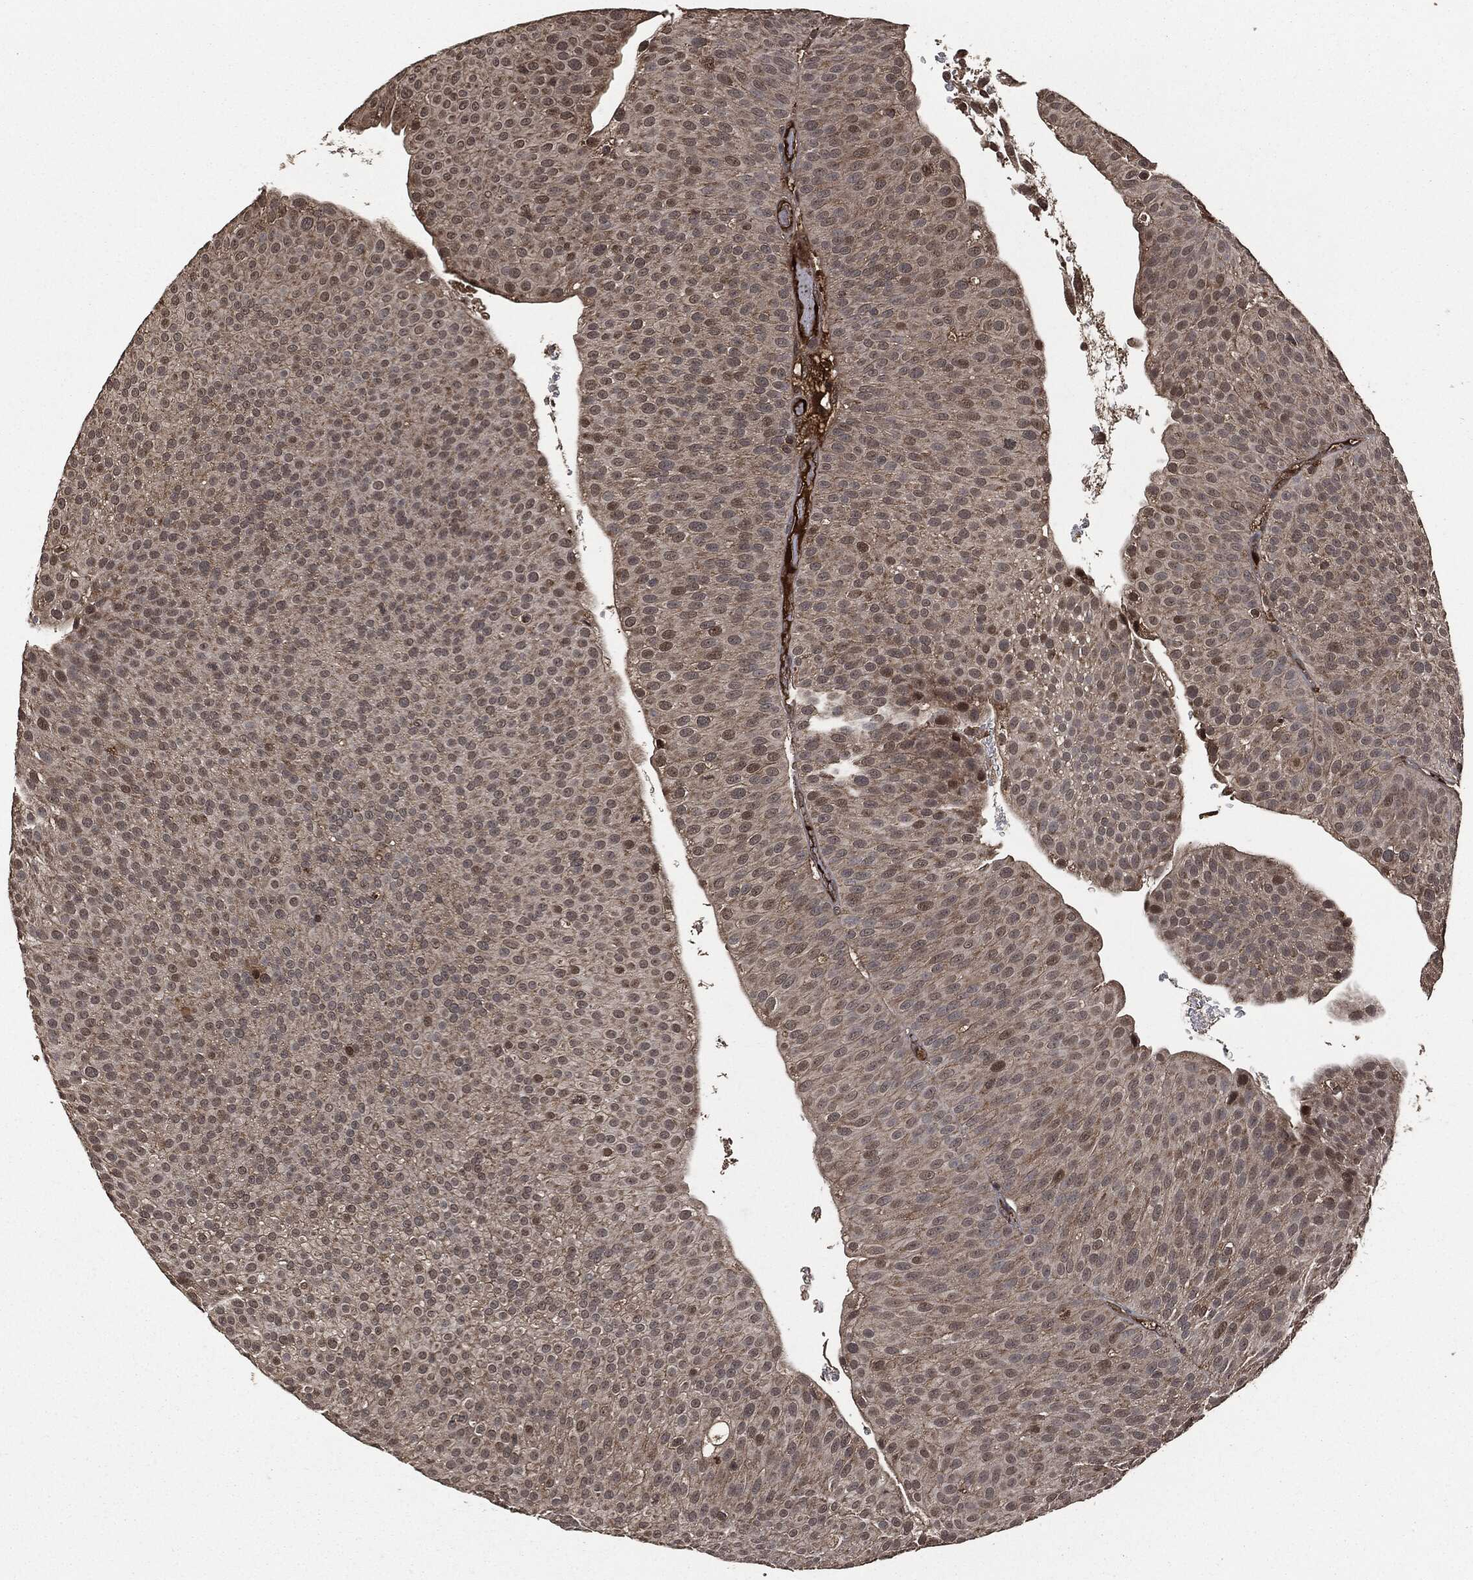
{"staining": {"intensity": "negative", "quantity": "none", "location": "none"}, "tissue": "urothelial cancer", "cell_type": "Tumor cells", "image_type": "cancer", "snomed": [{"axis": "morphology", "description": "Urothelial carcinoma, Low grade"}, {"axis": "topography", "description": "Urinary bladder"}], "caption": "Micrograph shows no significant protein expression in tumor cells of low-grade urothelial carcinoma. The staining is performed using DAB brown chromogen with nuclei counter-stained in using hematoxylin.", "gene": "CRABP2", "patient": {"sex": "male", "age": 65}}